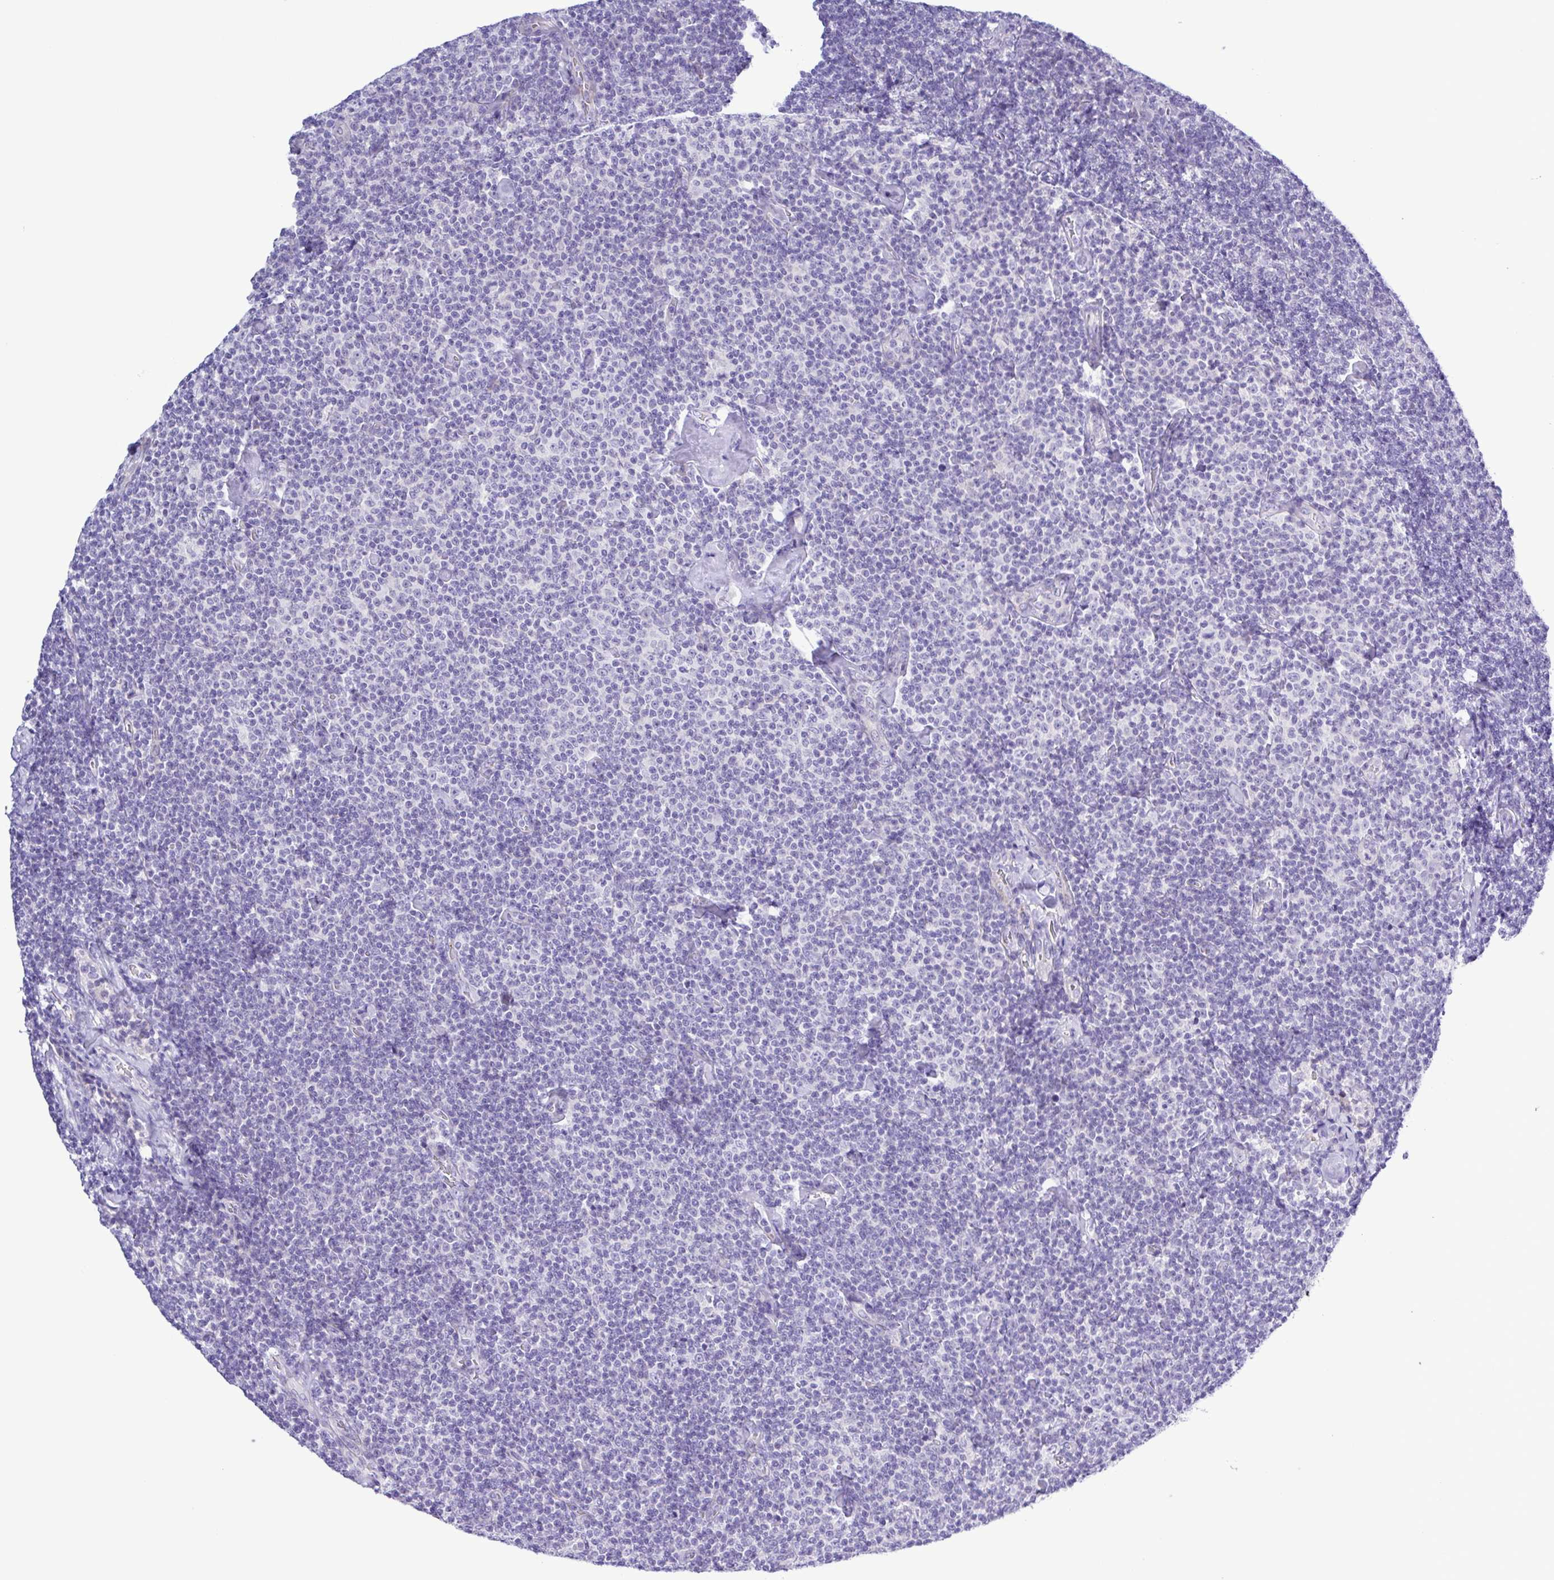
{"staining": {"intensity": "negative", "quantity": "none", "location": "none"}, "tissue": "lymphoma", "cell_type": "Tumor cells", "image_type": "cancer", "snomed": [{"axis": "morphology", "description": "Malignant lymphoma, non-Hodgkin's type, Low grade"}, {"axis": "topography", "description": "Lymph node"}], "caption": "Tumor cells are negative for protein expression in human malignant lymphoma, non-Hodgkin's type (low-grade). (DAB (3,3'-diaminobenzidine) IHC, high magnification).", "gene": "GABBR2", "patient": {"sex": "male", "age": 81}}